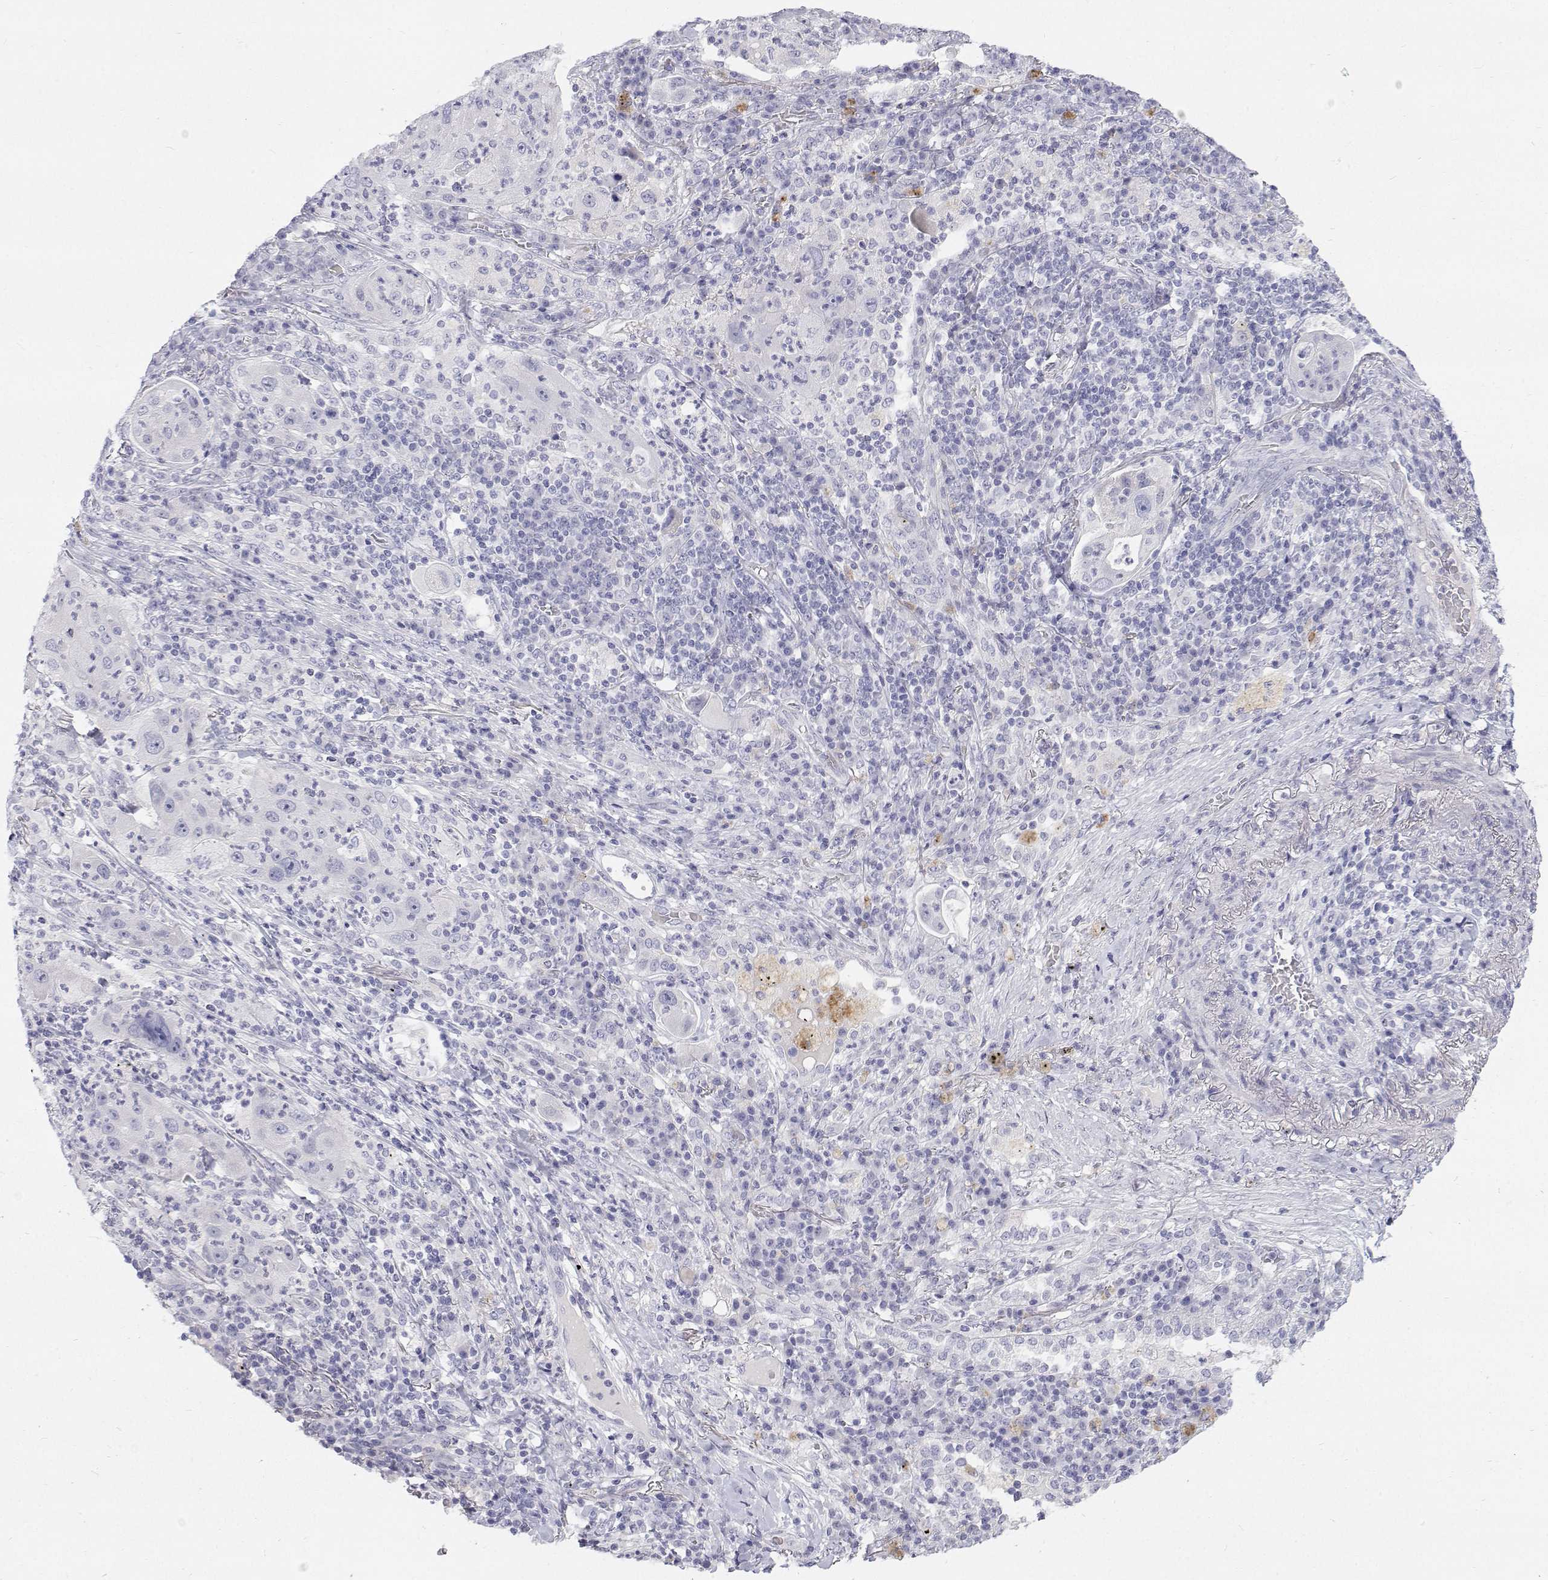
{"staining": {"intensity": "negative", "quantity": "none", "location": "none"}, "tissue": "lung cancer", "cell_type": "Tumor cells", "image_type": "cancer", "snomed": [{"axis": "morphology", "description": "Squamous cell carcinoma, NOS"}, {"axis": "topography", "description": "Lung"}], "caption": "Tumor cells show no significant staining in squamous cell carcinoma (lung). (Brightfield microscopy of DAB (3,3'-diaminobenzidine) immunohistochemistry (IHC) at high magnification).", "gene": "NCR2", "patient": {"sex": "female", "age": 59}}